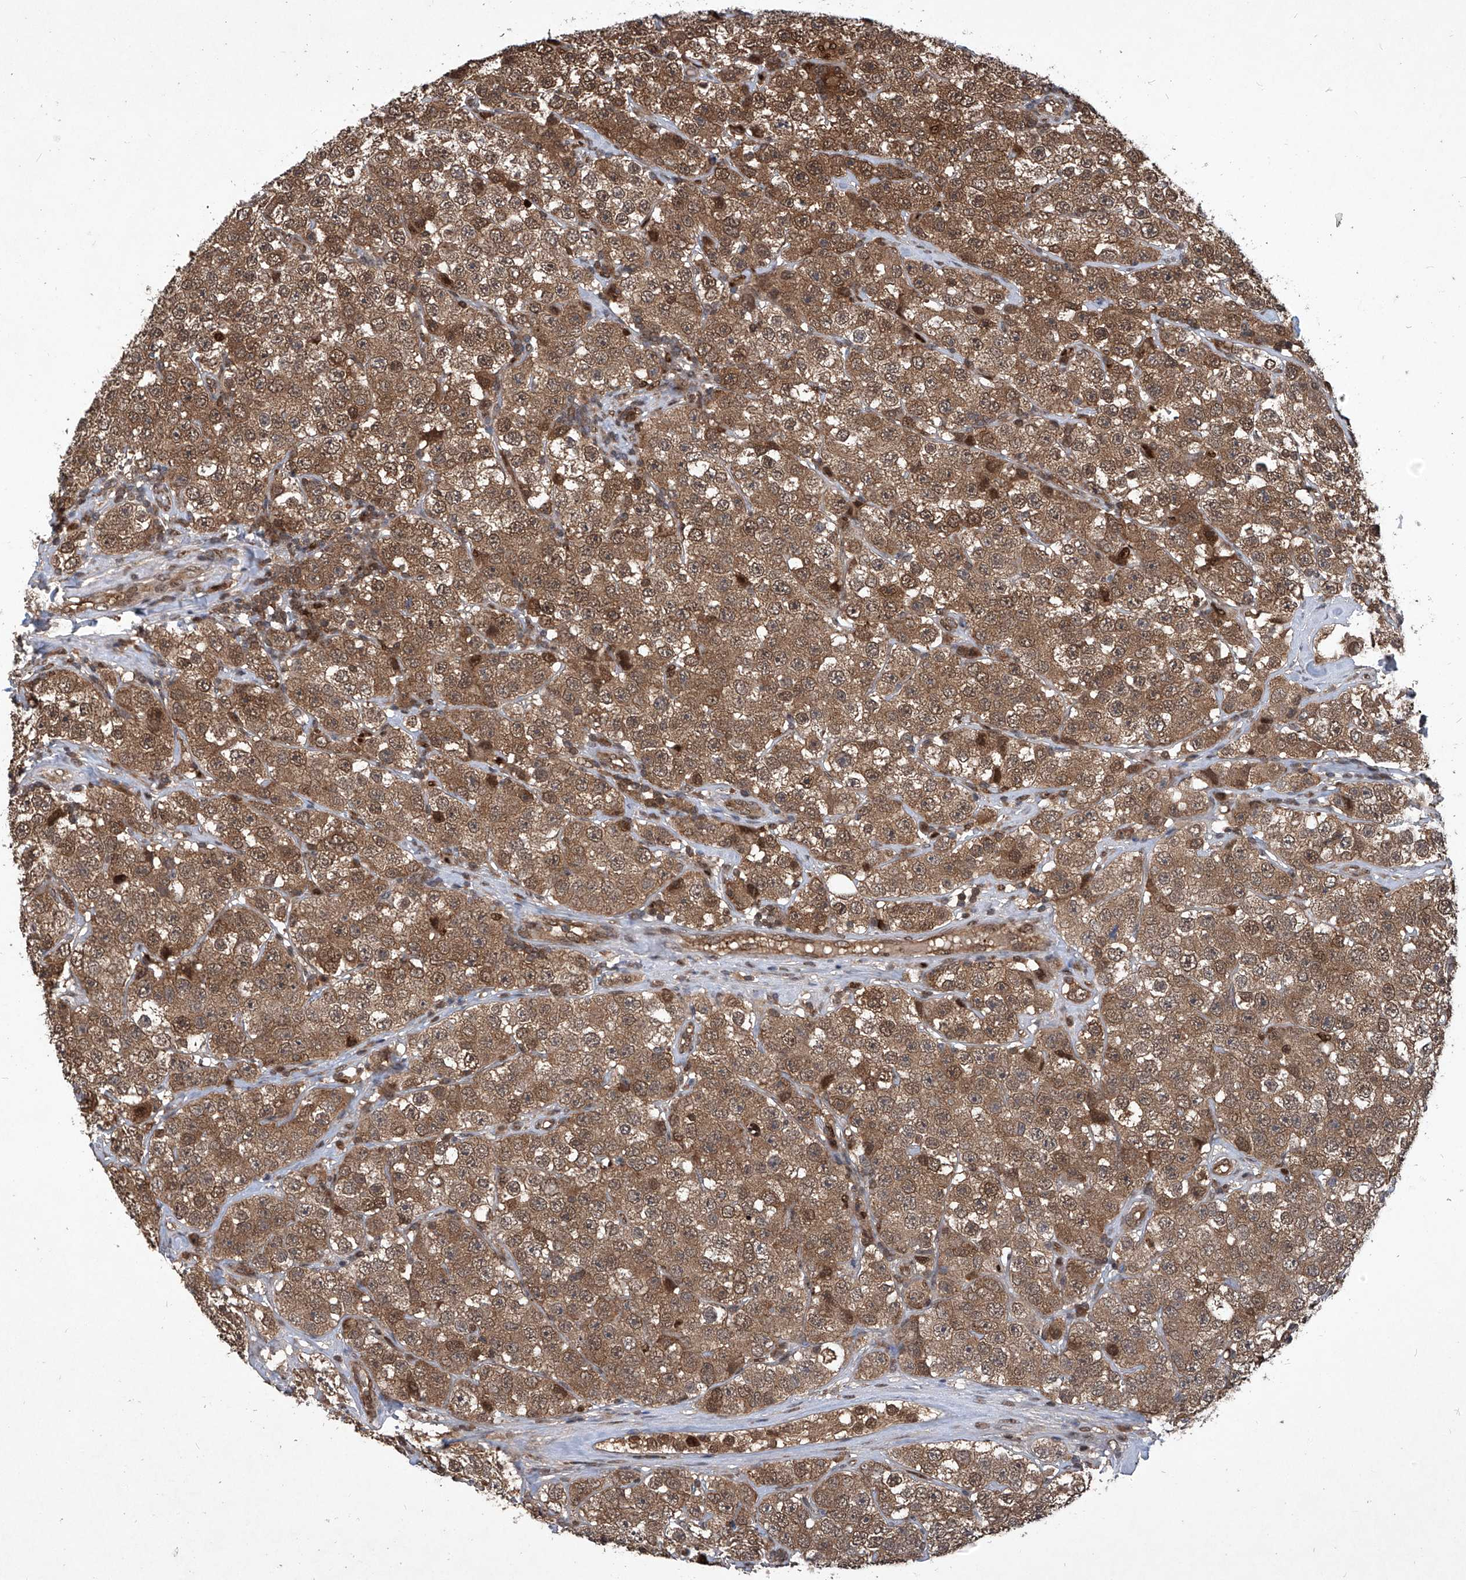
{"staining": {"intensity": "moderate", "quantity": ">75%", "location": "cytoplasmic/membranous,nuclear"}, "tissue": "testis cancer", "cell_type": "Tumor cells", "image_type": "cancer", "snomed": [{"axis": "morphology", "description": "Seminoma, NOS"}, {"axis": "topography", "description": "Testis"}], "caption": "Immunohistochemical staining of human testis cancer displays medium levels of moderate cytoplasmic/membranous and nuclear positivity in approximately >75% of tumor cells.", "gene": "PSMB1", "patient": {"sex": "male", "age": 28}}